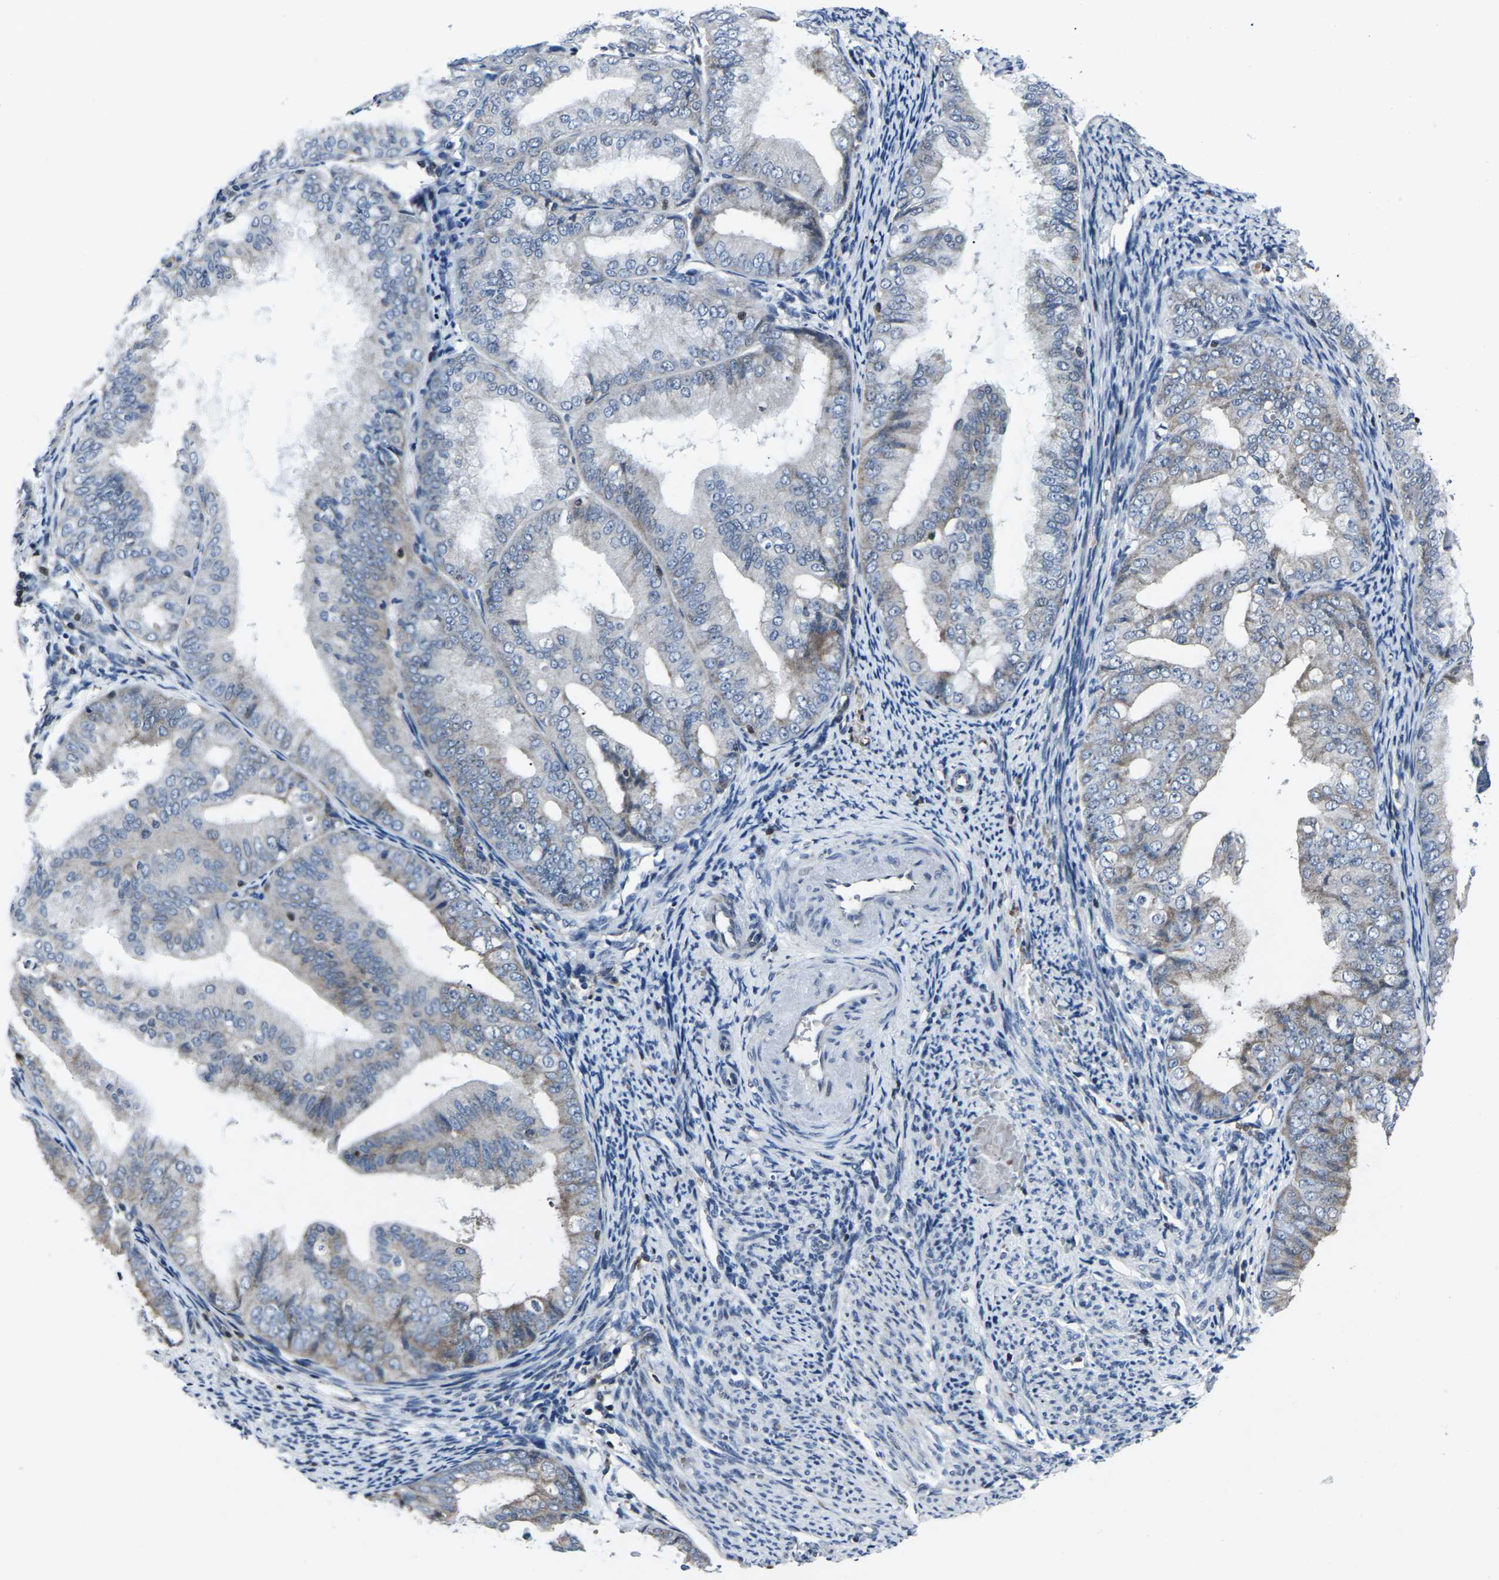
{"staining": {"intensity": "moderate", "quantity": "<25%", "location": "cytoplasmic/membranous"}, "tissue": "endometrial cancer", "cell_type": "Tumor cells", "image_type": "cancer", "snomed": [{"axis": "morphology", "description": "Adenocarcinoma, NOS"}, {"axis": "topography", "description": "Endometrium"}], "caption": "Immunohistochemistry of endometrial adenocarcinoma shows low levels of moderate cytoplasmic/membranous positivity in about <25% of tumor cells.", "gene": "STAT4", "patient": {"sex": "female", "age": 63}}